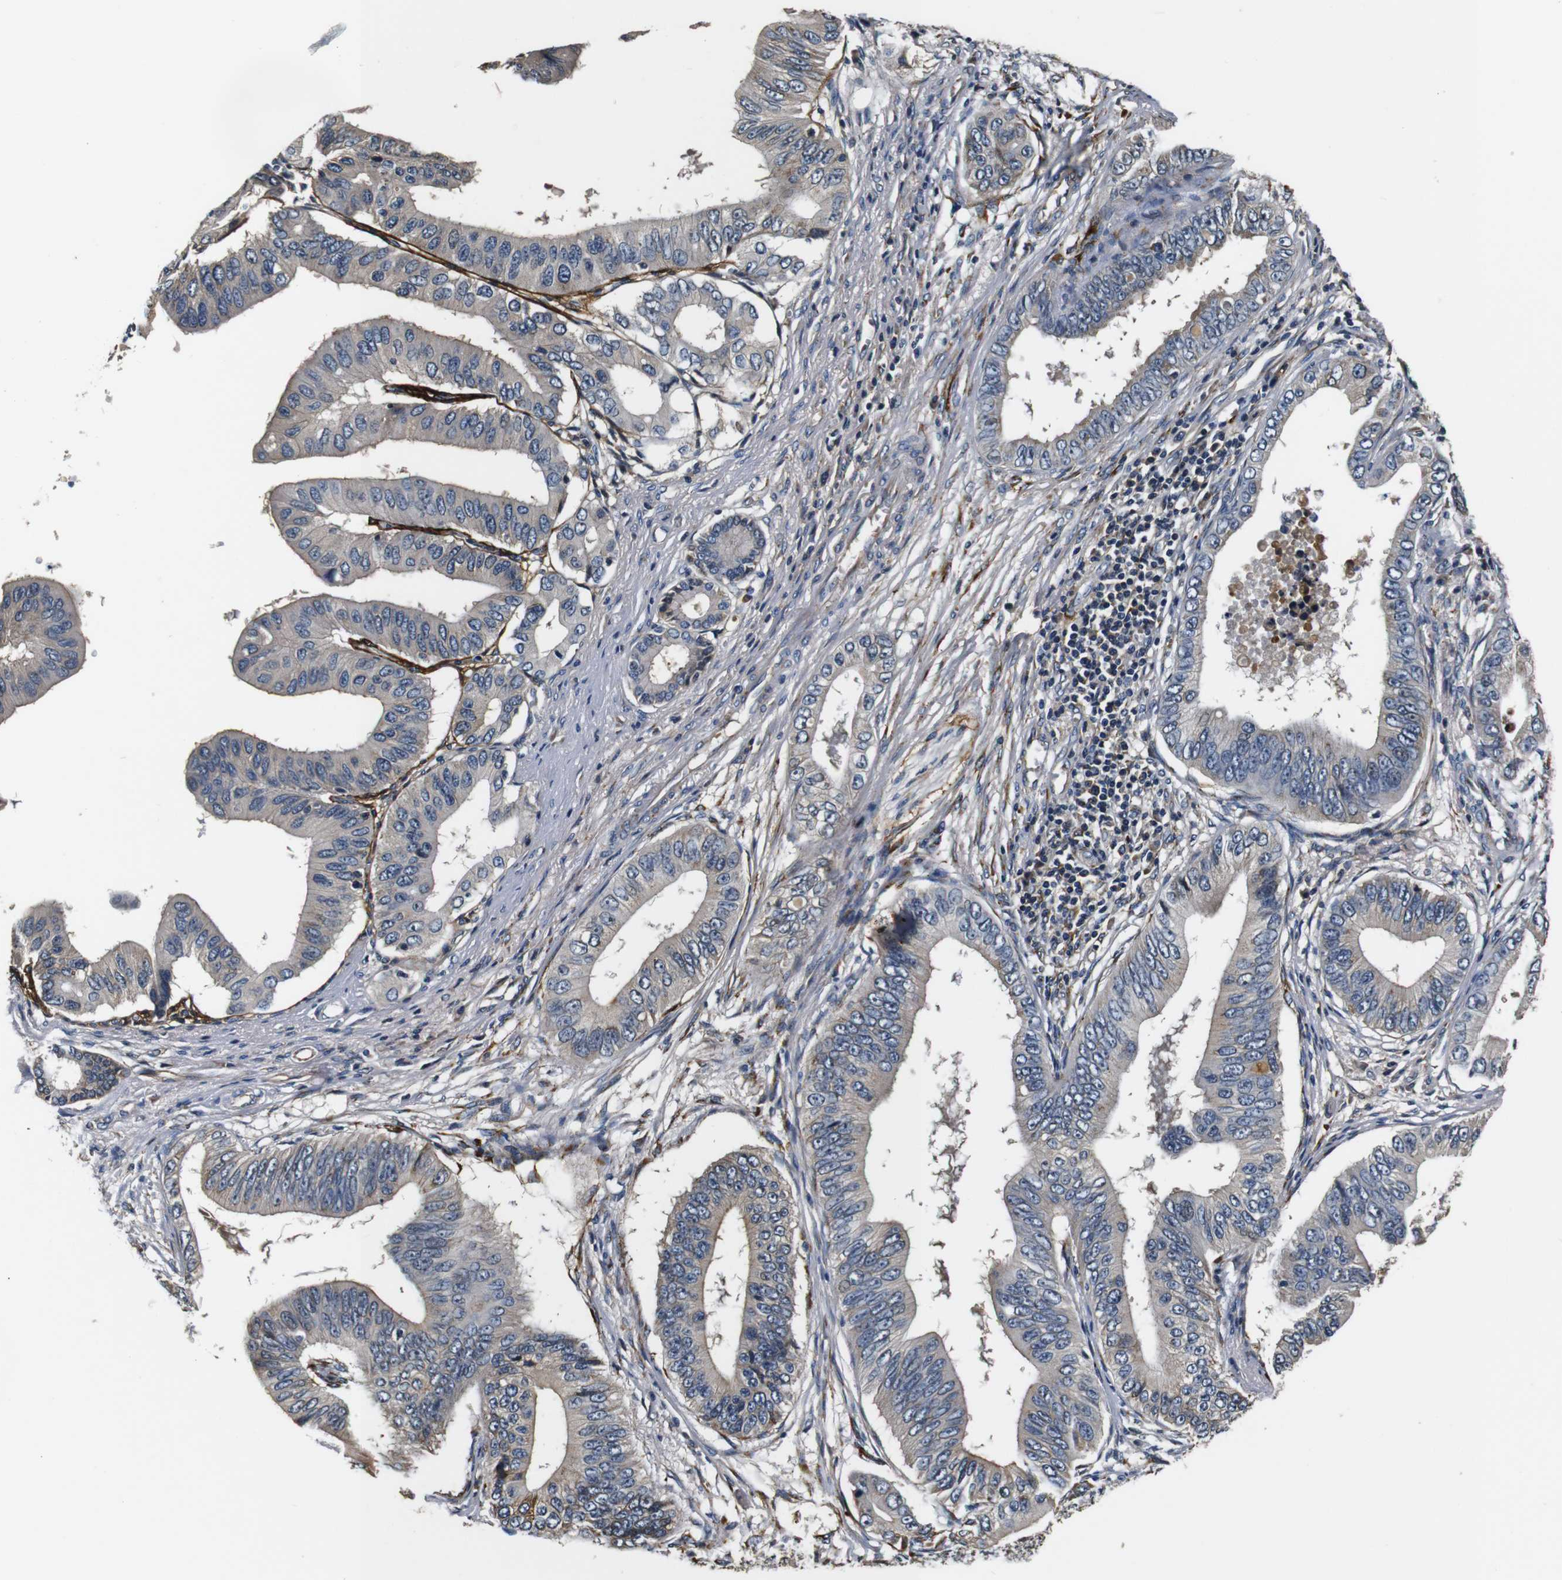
{"staining": {"intensity": "moderate", "quantity": "<25%", "location": "cytoplasmic/membranous"}, "tissue": "pancreatic cancer", "cell_type": "Tumor cells", "image_type": "cancer", "snomed": [{"axis": "morphology", "description": "Adenocarcinoma, NOS"}, {"axis": "topography", "description": "Pancreas"}], "caption": "Human pancreatic cancer stained with a protein marker reveals moderate staining in tumor cells.", "gene": "COL1A1", "patient": {"sex": "male", "age": 77}}